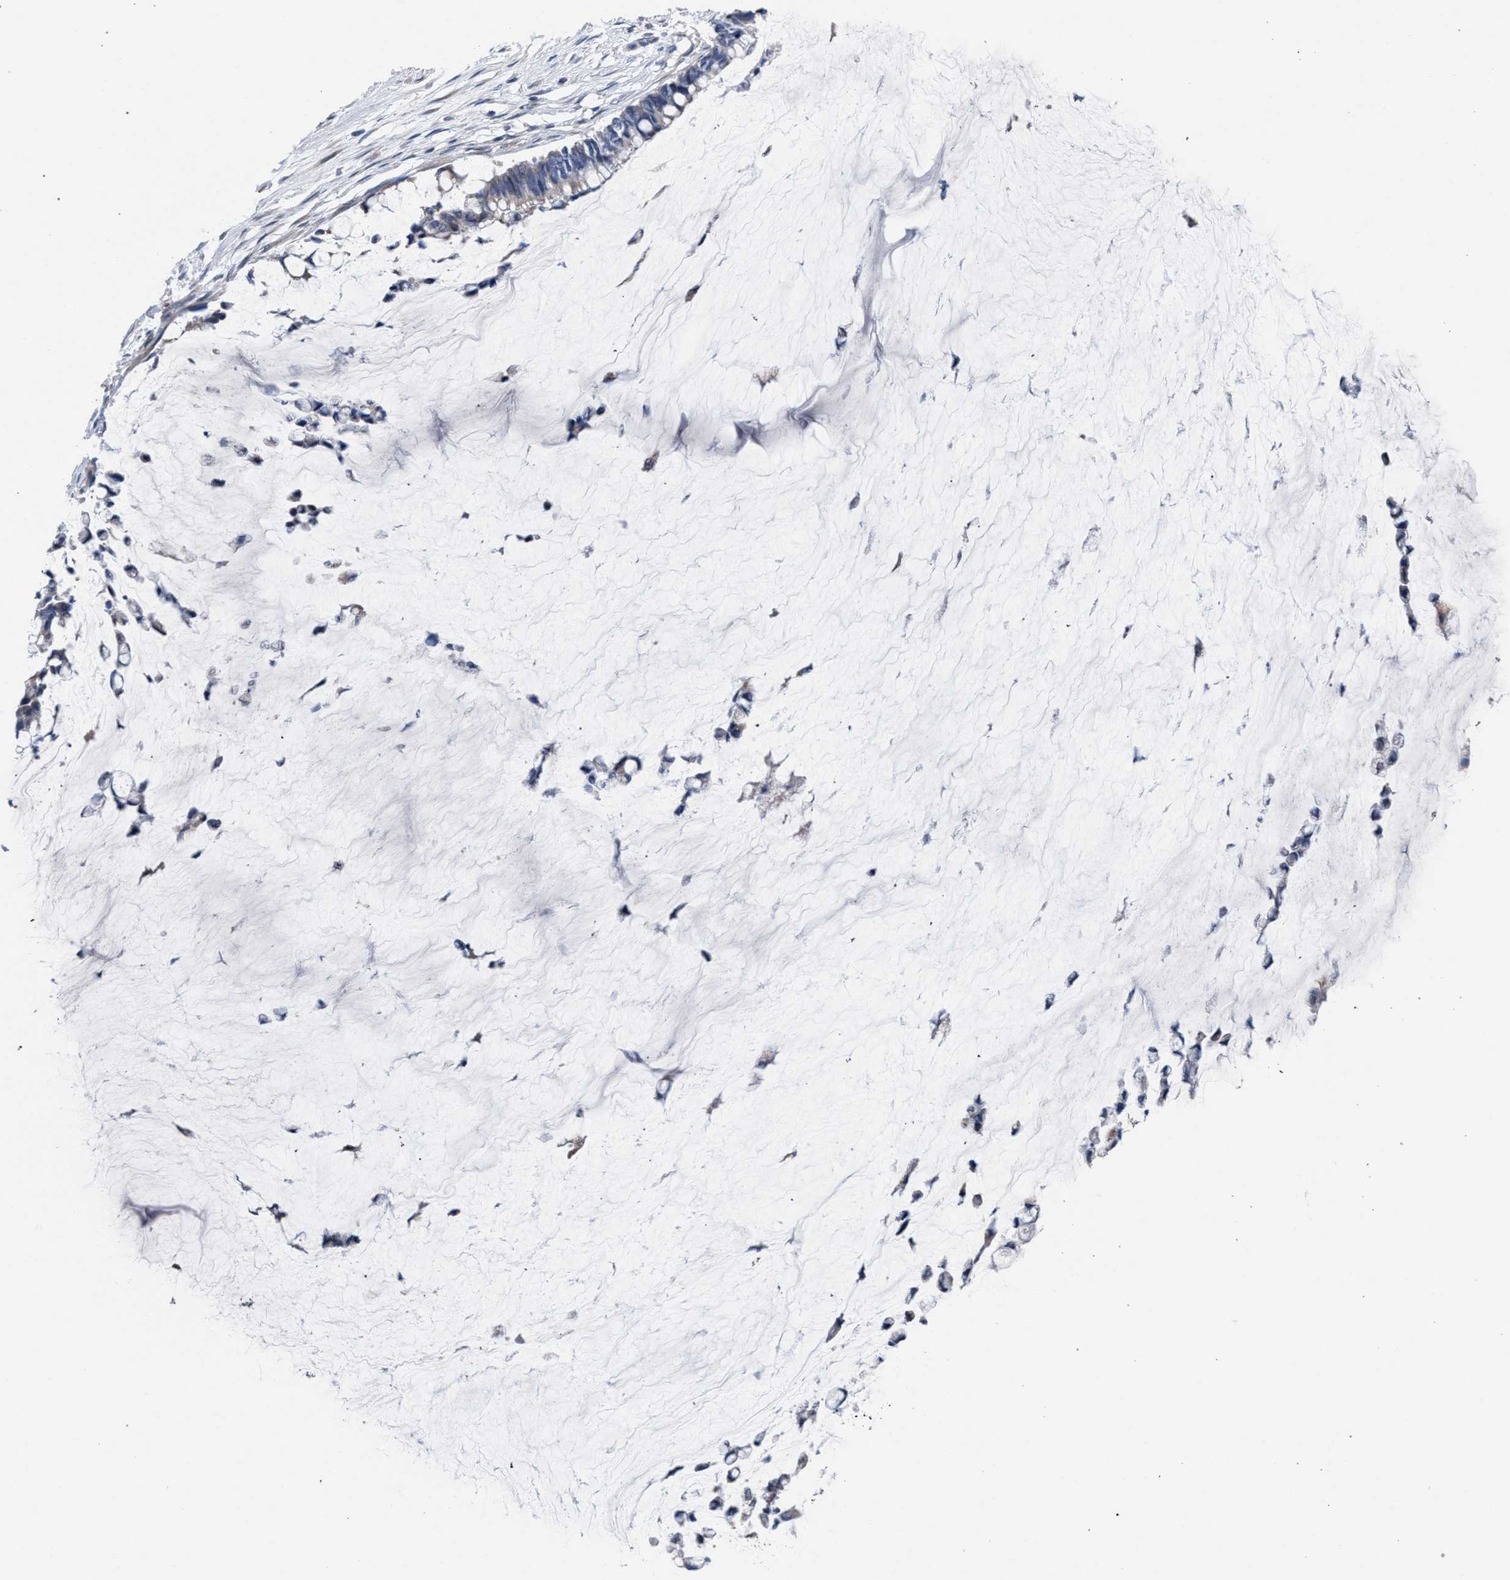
{"staining": {"intensity": "negative", "quantity": "none", "location": "none"}, "tissue": "pancreatic cancer", "cell_type": "Tumor cells", "image_type": "cancer", "snomed": [{"axis": "morphology", "description": "Adenocarcinoma, NOS"}, {"axis": "topography", "description": "Pancreas"}], "caption": "Tumor cells show no significant expression in pancreatic adenocarcinoma.", "gene": "RNF135", "patient": {"sex": "male", "age": 41}}